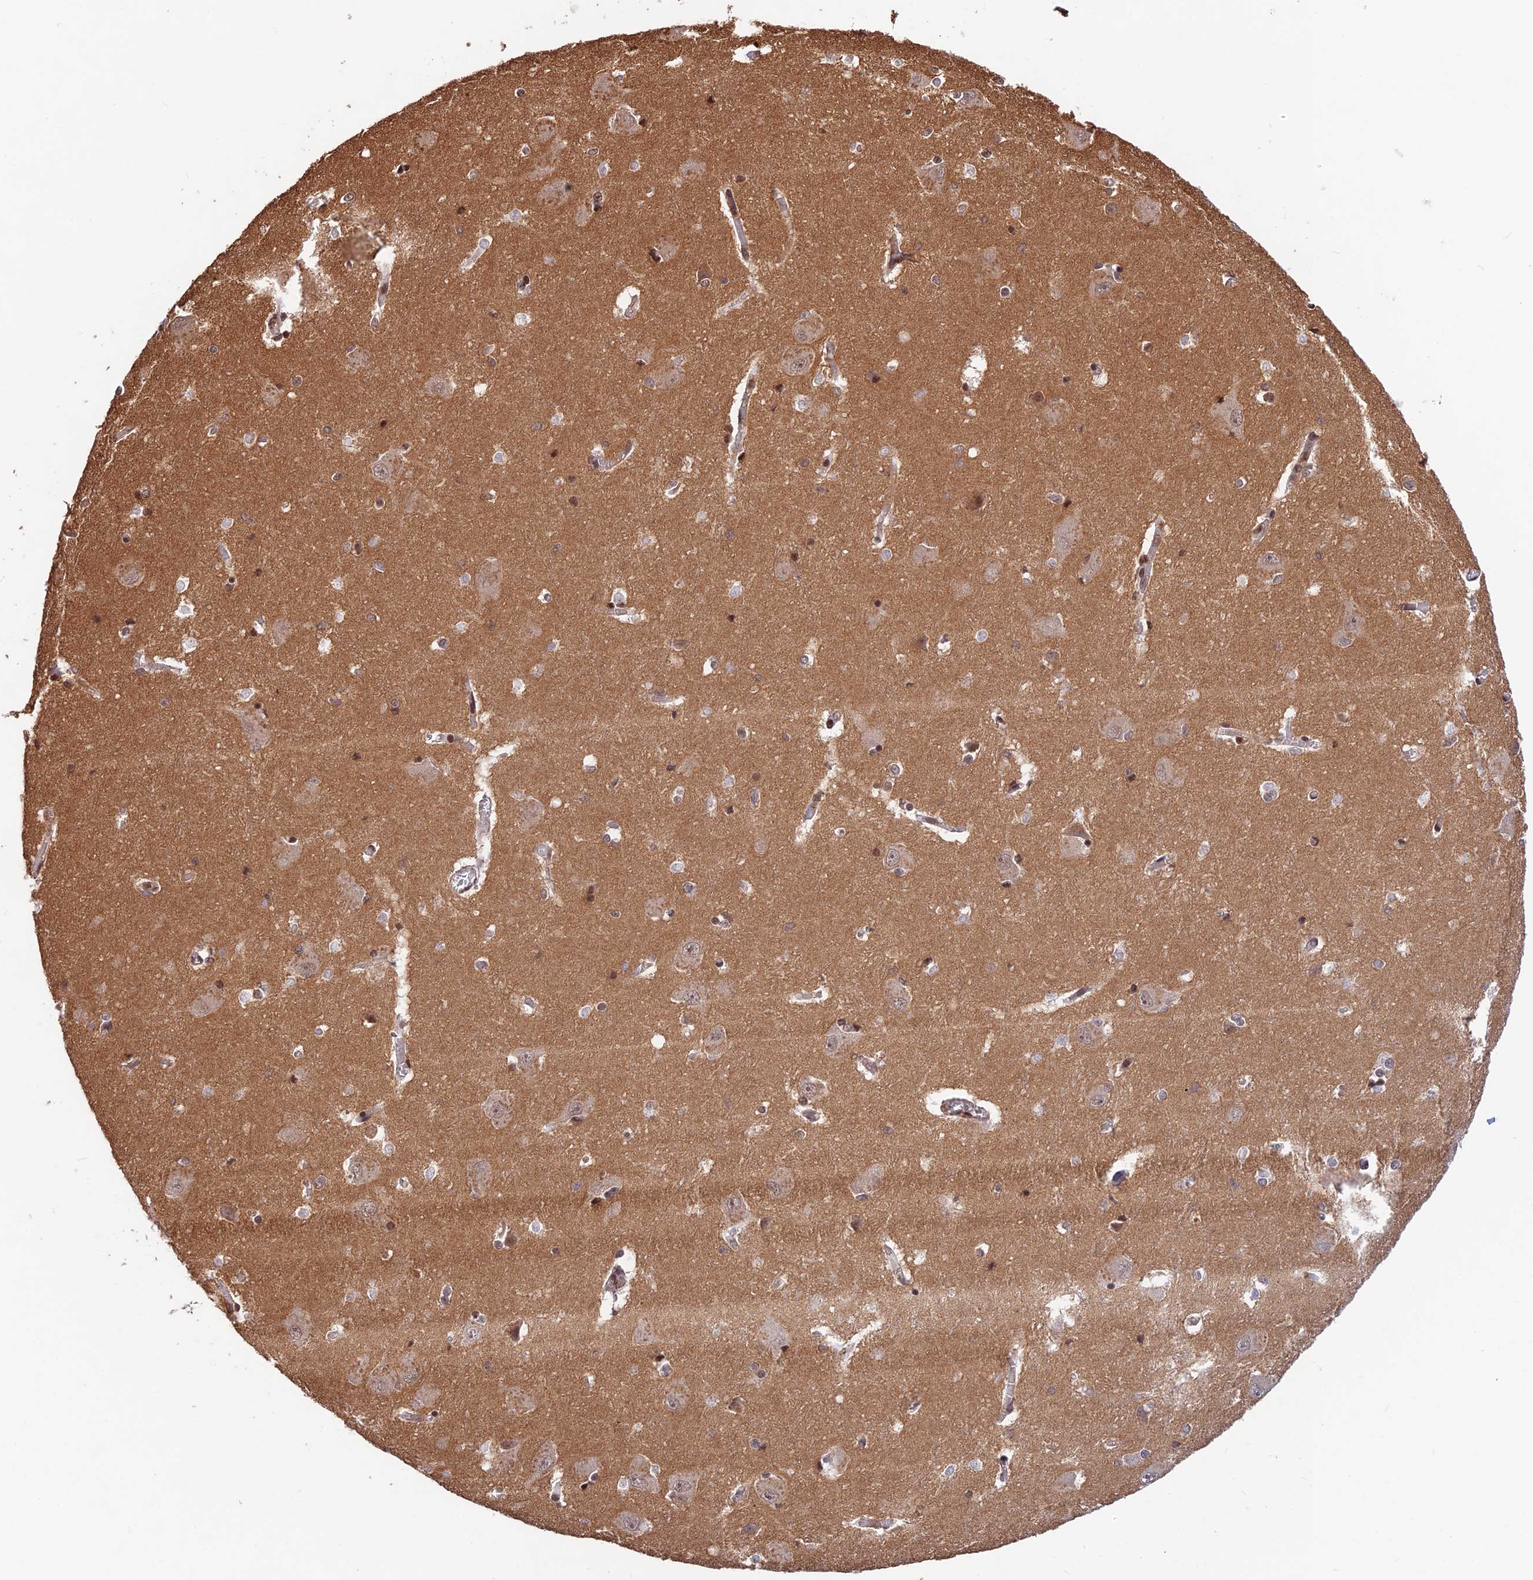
{"staining": {"intensity": "moderate", "quantity": "25%-75%", "location": "nuclear"}, "tissue": "caudate", "cell_type": "Glial cells", "image_type": "normal", "snomed": [{"axis": "morphology", "description": "Normal tissue, NOS"}, {"axis": "topography", "description": "Lateral ventricle wall"}], "caption": "Caudate stained with DAB (3,3'-diaminobenzidine) IHC shows medium levels of moderate nuclear staining in about 25%-75% of glial cells.", "gene": "ZNF436", "patient": {"sex": "male", "age": 37}}